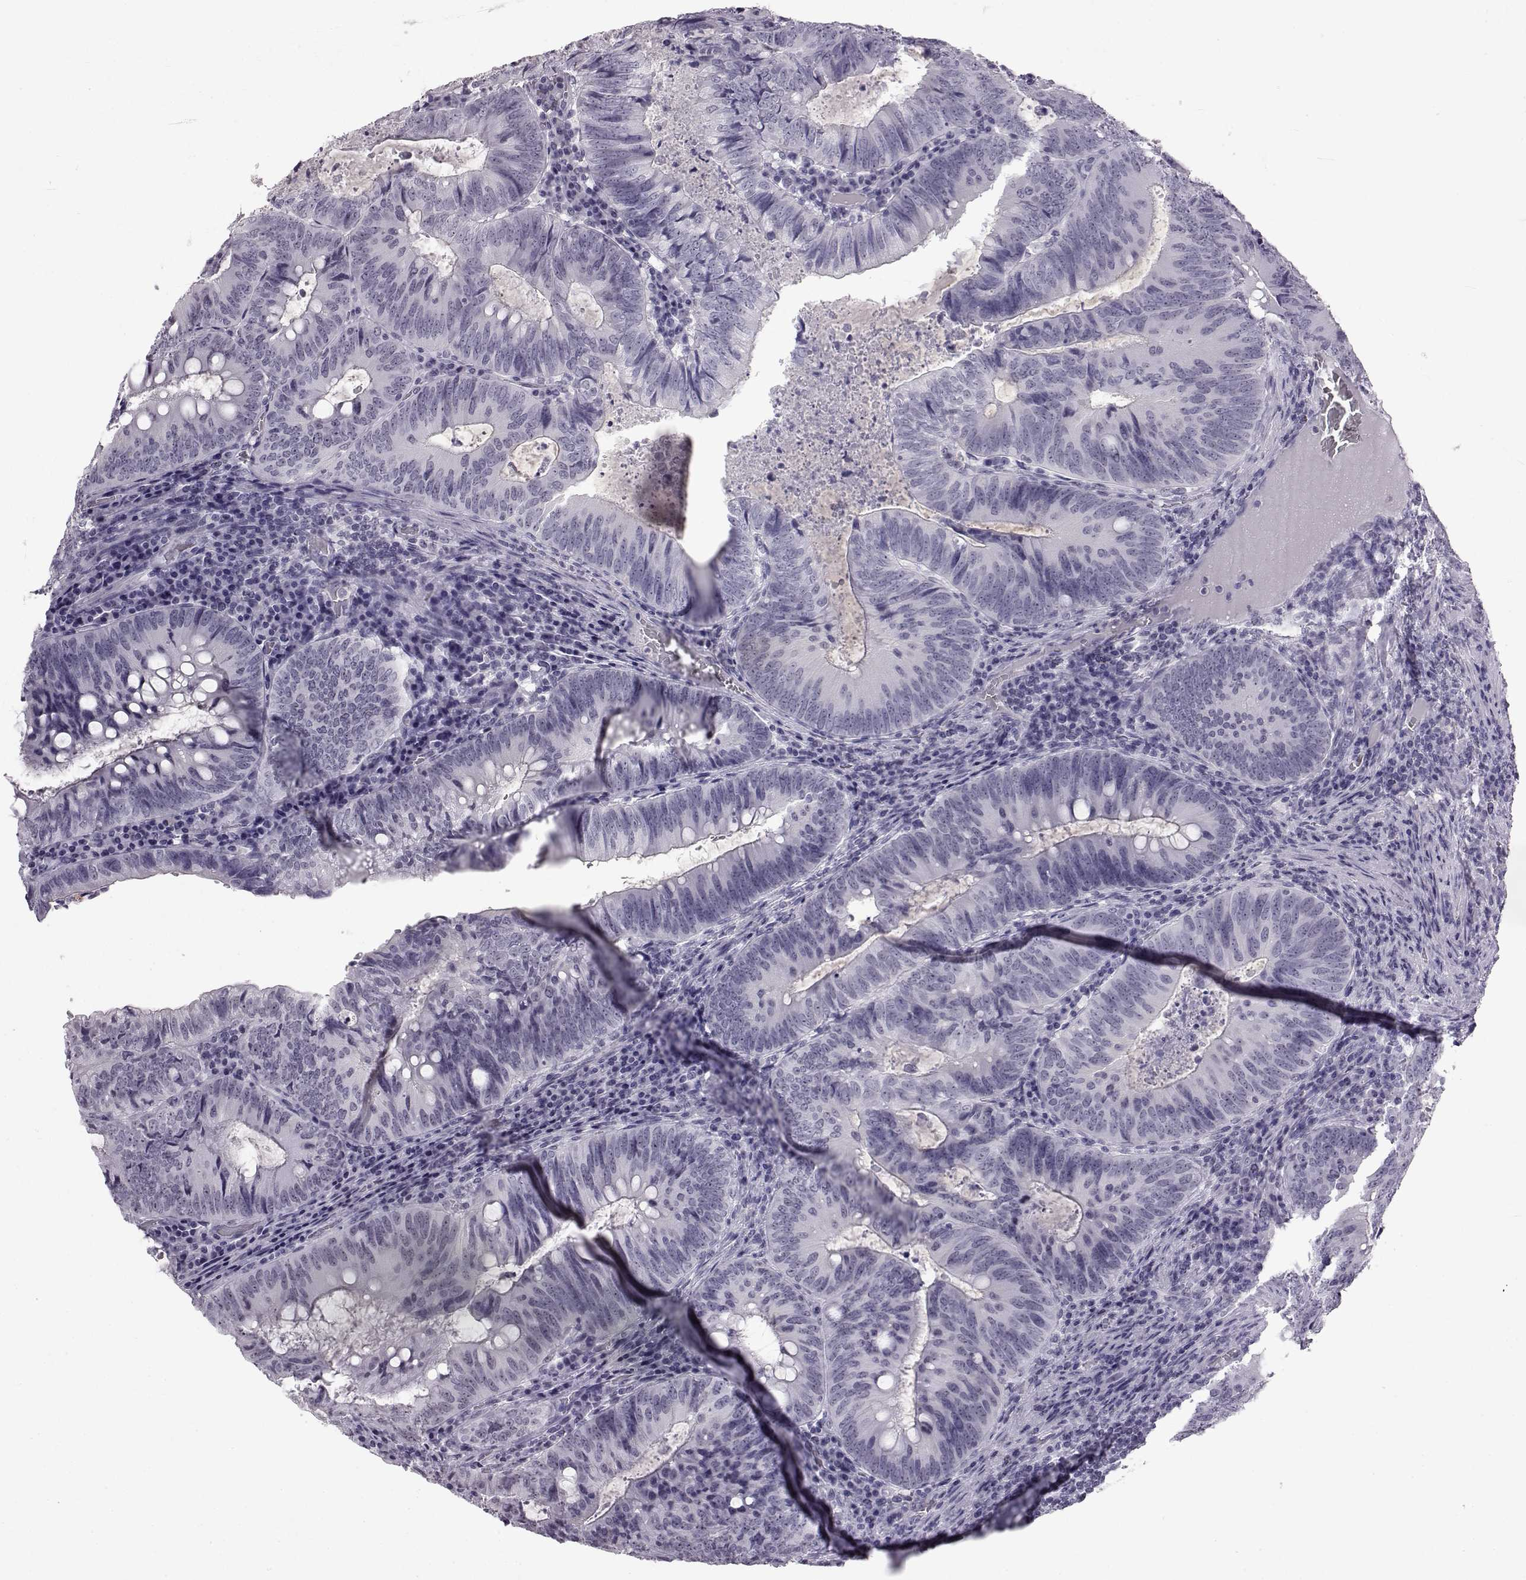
{"staining": {"intensity": "negative", "quantity": "none", "location": "none"}, "tissue": "colorectal cancer", "cell_type": "Tumor cells", "image_type": "cancer", "snomed": [{"axis": "morphology", "description": "Adenocarcinoma, NOS"}, {"axis": "topography", "description": "Colon"}], "caption": "Immunohistochemical staining of human colorectal cancer displays no significant positivity in tumor cells.", "gene": "ADGRG2", "patient": {"sex": "male", "age": 67}}